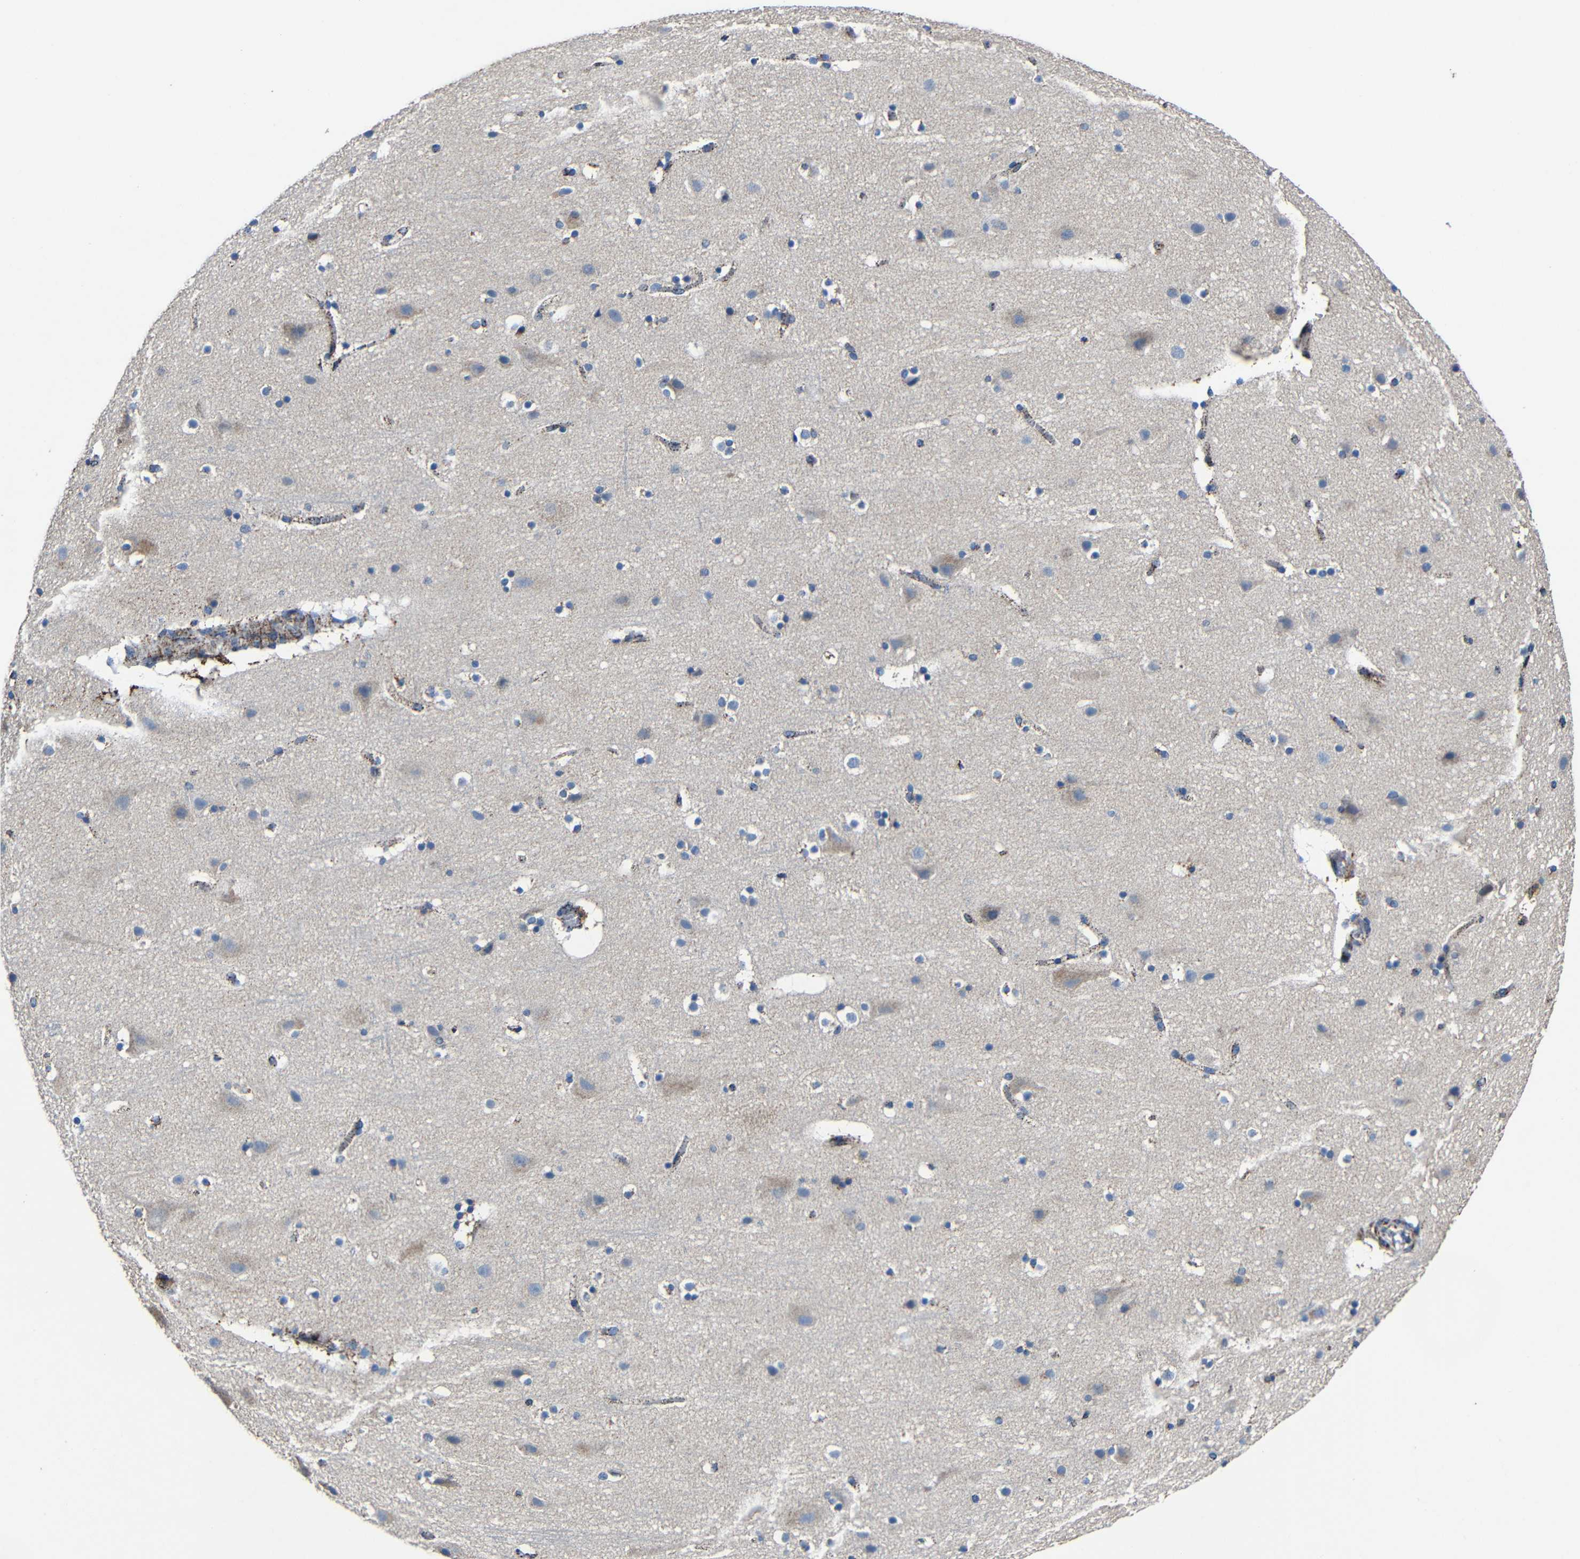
{"staining": {"intensity": "moderate", "quantity": "25%-75%", "location": "cytoplasmic/membranous"}, "tissue": "cerebral cortex", "cell_type": "Endothelial cells", "image_type": "normal", "snomed": [{"axis": "morphology", "description": "Normal tissue, NOS"}, {"axis": "topography", "description": "Cerebral cortex"}], "caption": "This is an image of immunohistochemistry staining of unremarkable cerebral cortex, which shows moderate staining in the cytoplasmic/membranous of endothelial cells.", "gene": "CA5B", "patient": {"sex": "male", "age": 45}}